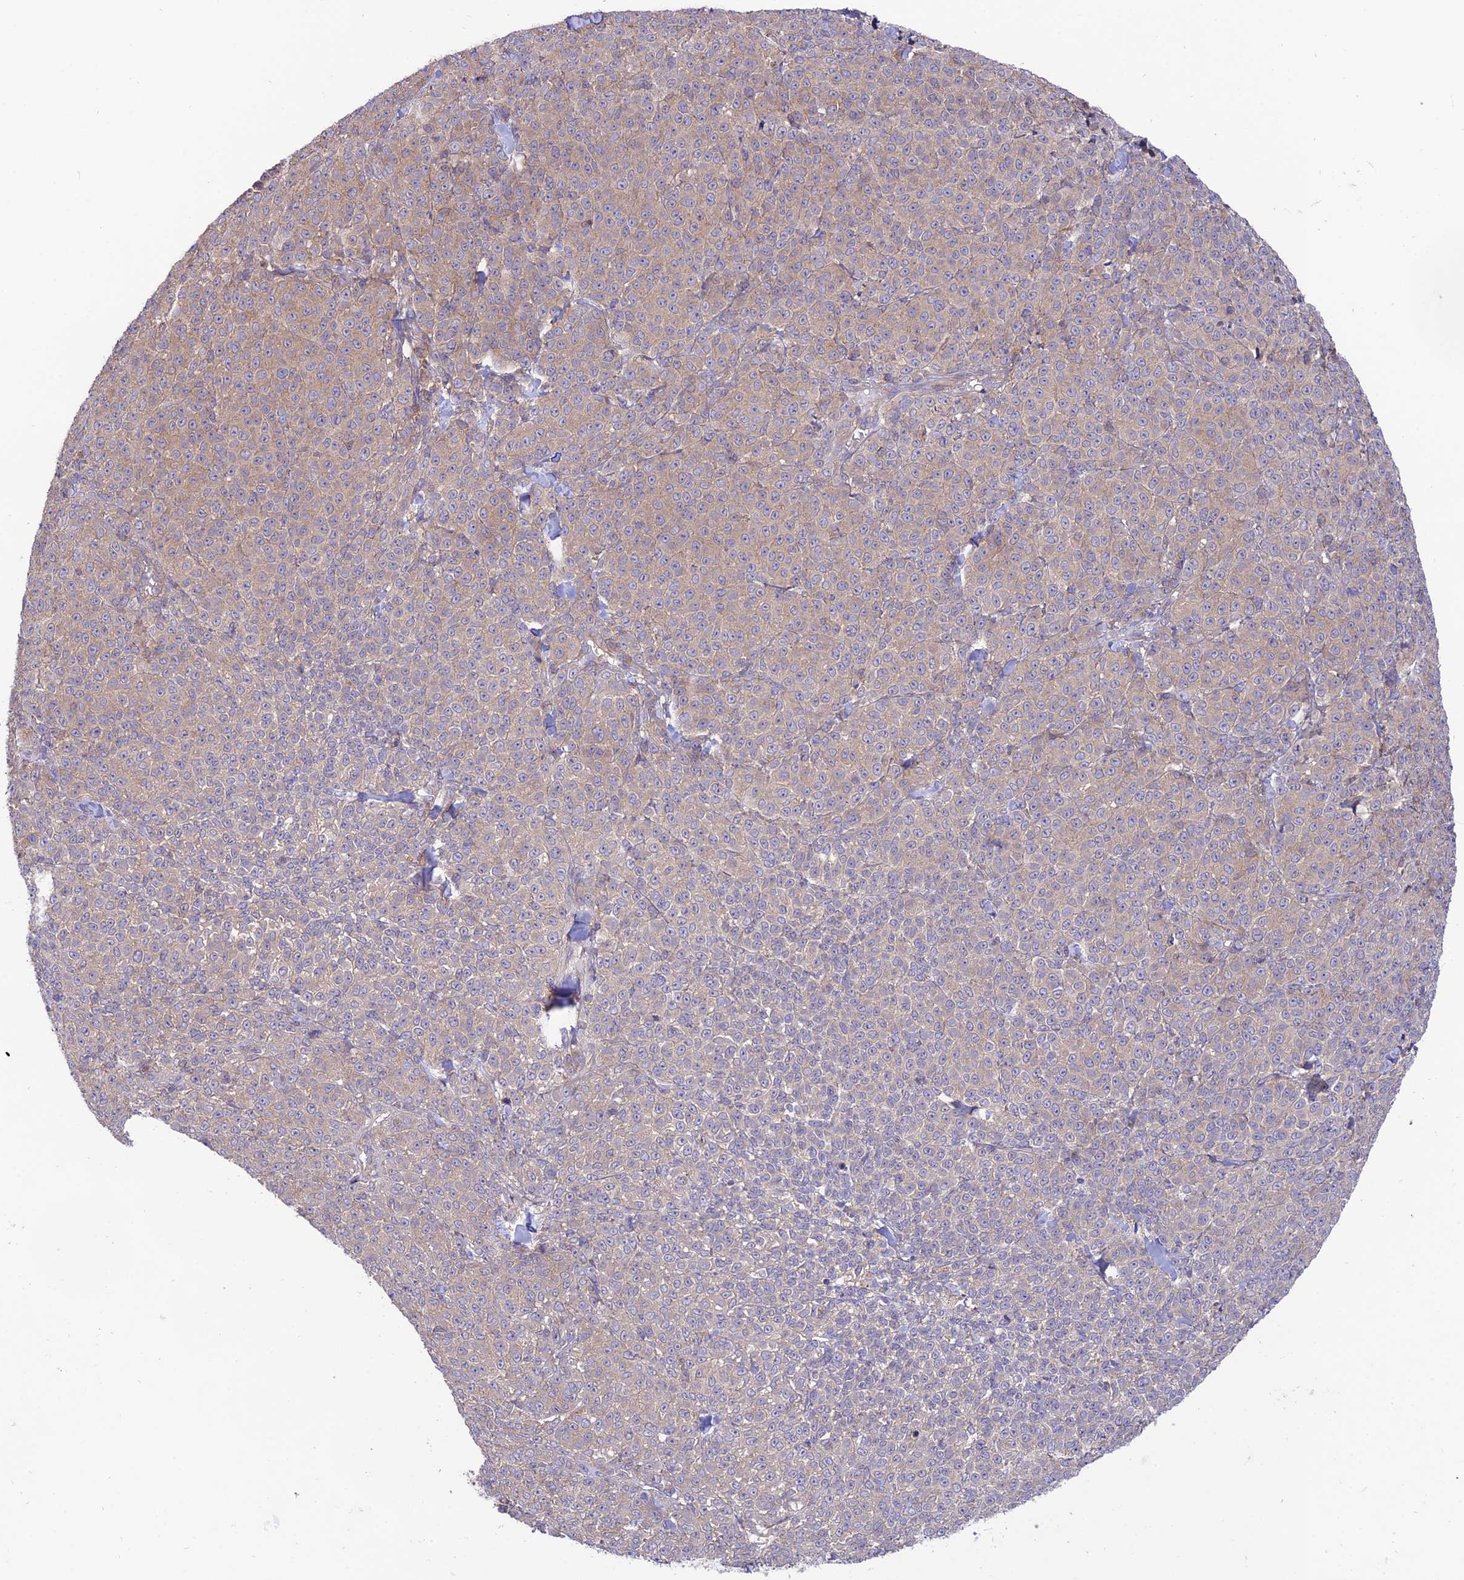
{"staining": {"intensity": "weak", "quantity": "<25%", "location": "cytoplasmic/membranous"}, "tissue": "melanoma", "cell_type": "Tumor cells", "image_type": "cancer", "snomed": [{"axis": "morphology", "description": "Normal tissue, NOS"}, {"axis": "morphology", "description": "Malignant melanoma, NOS"}, {"axis": "topography", "description": "Skin"}], "caption": "A photomicrograph of melanoma stained for a protein shows no brown staining in tumor cells.", "gene": "PPIL3", "patient": {"sex": "female", "age": 34}}